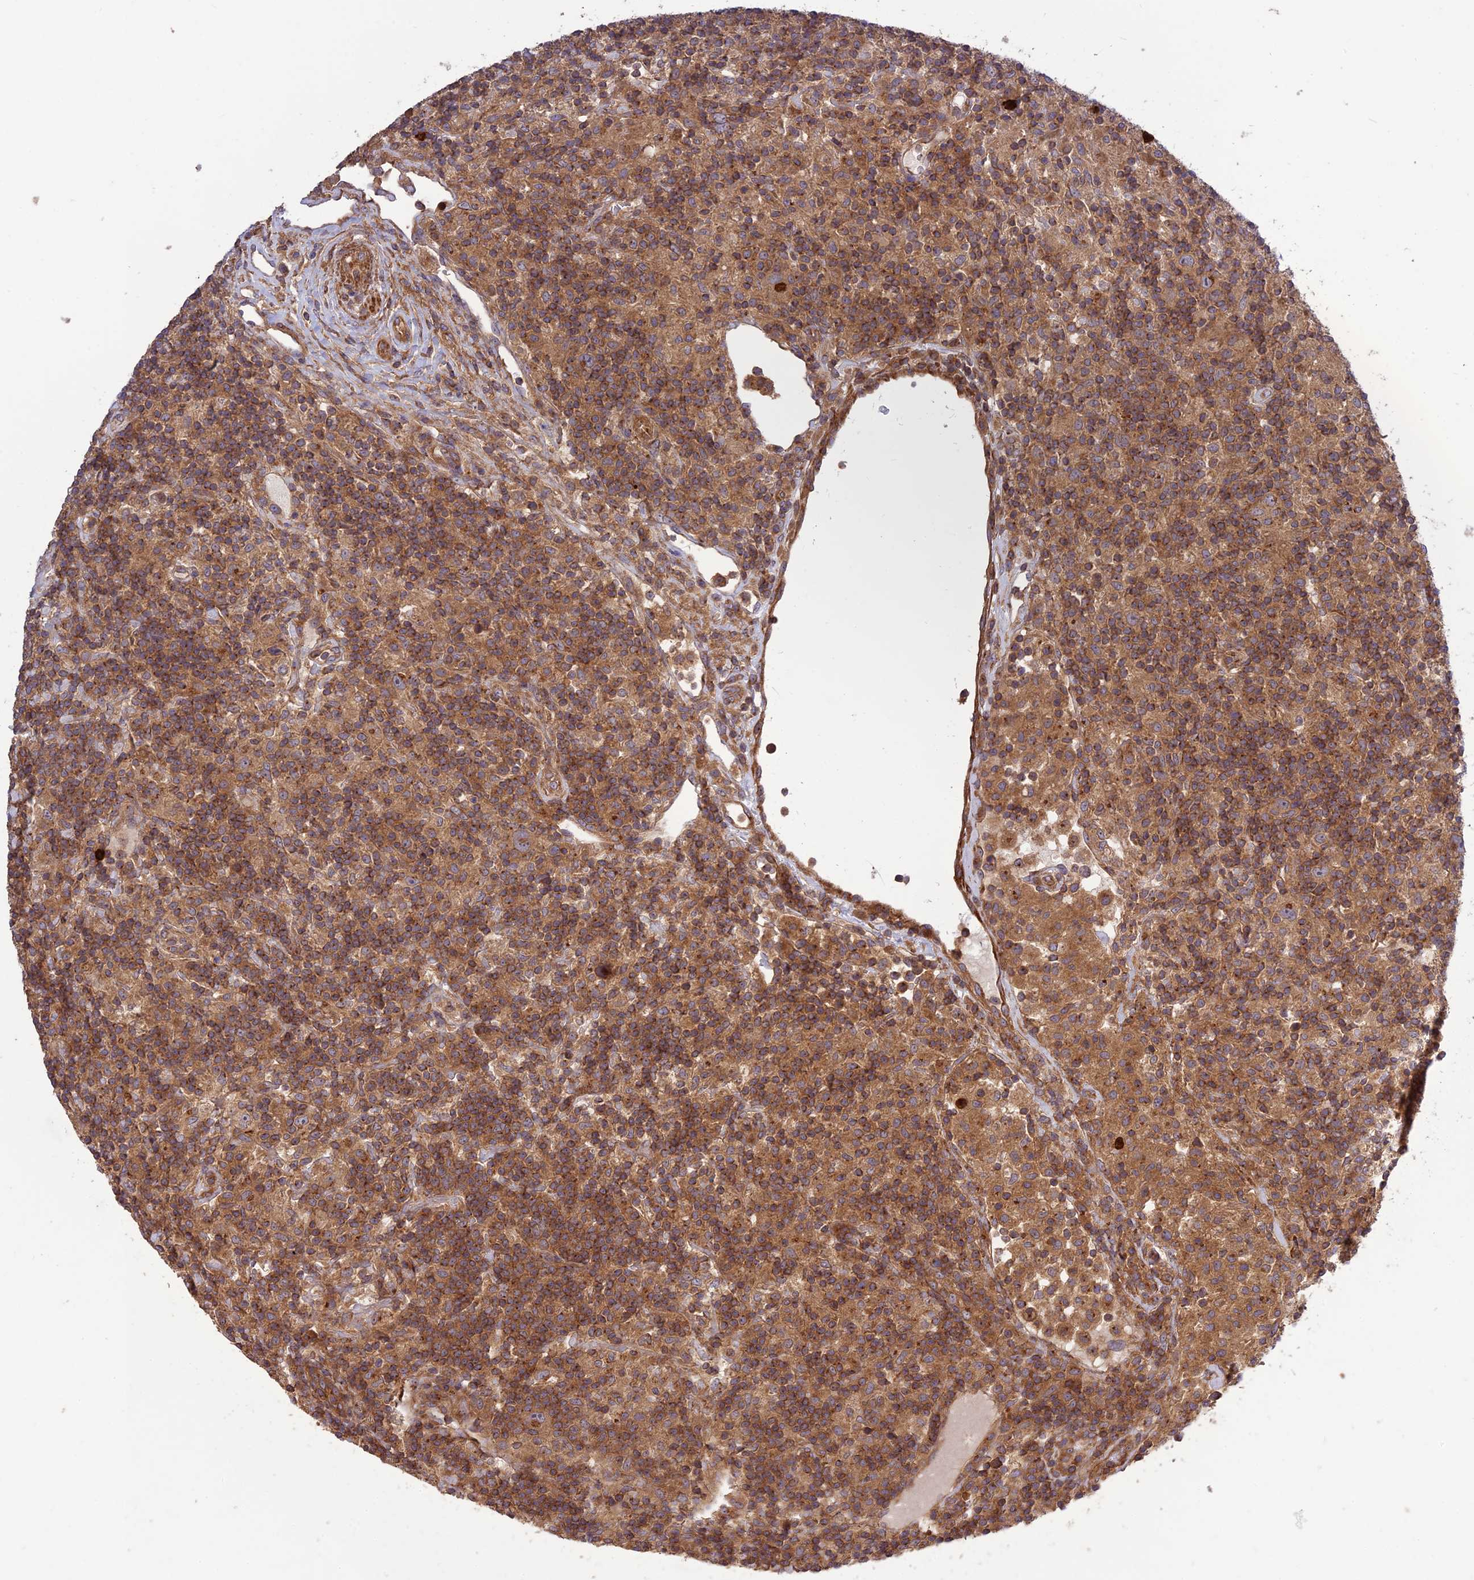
{"staining": {"intensity": "moderate", "quantity": "25%-75%", "location": "cytoplasmic/membranous"}, "tissue": "lymphoma", "cell_type": "Tumor cells", "image_type": "cancer", "snomed": [{"axis": "morphology", "description": "Hodgkin's disease, NOS"}, {"axis": "topography", "description": "Lymph node"}], "caption": "Immunohistochemical staining of human Hodgkin's disease exhibits medium levels of moderate cytoplasmic/membranous staining in approximately 25%-75% of tumor cells.", "gene": "TMEM131L", "patient": {"sex": "male", "age": 70}}